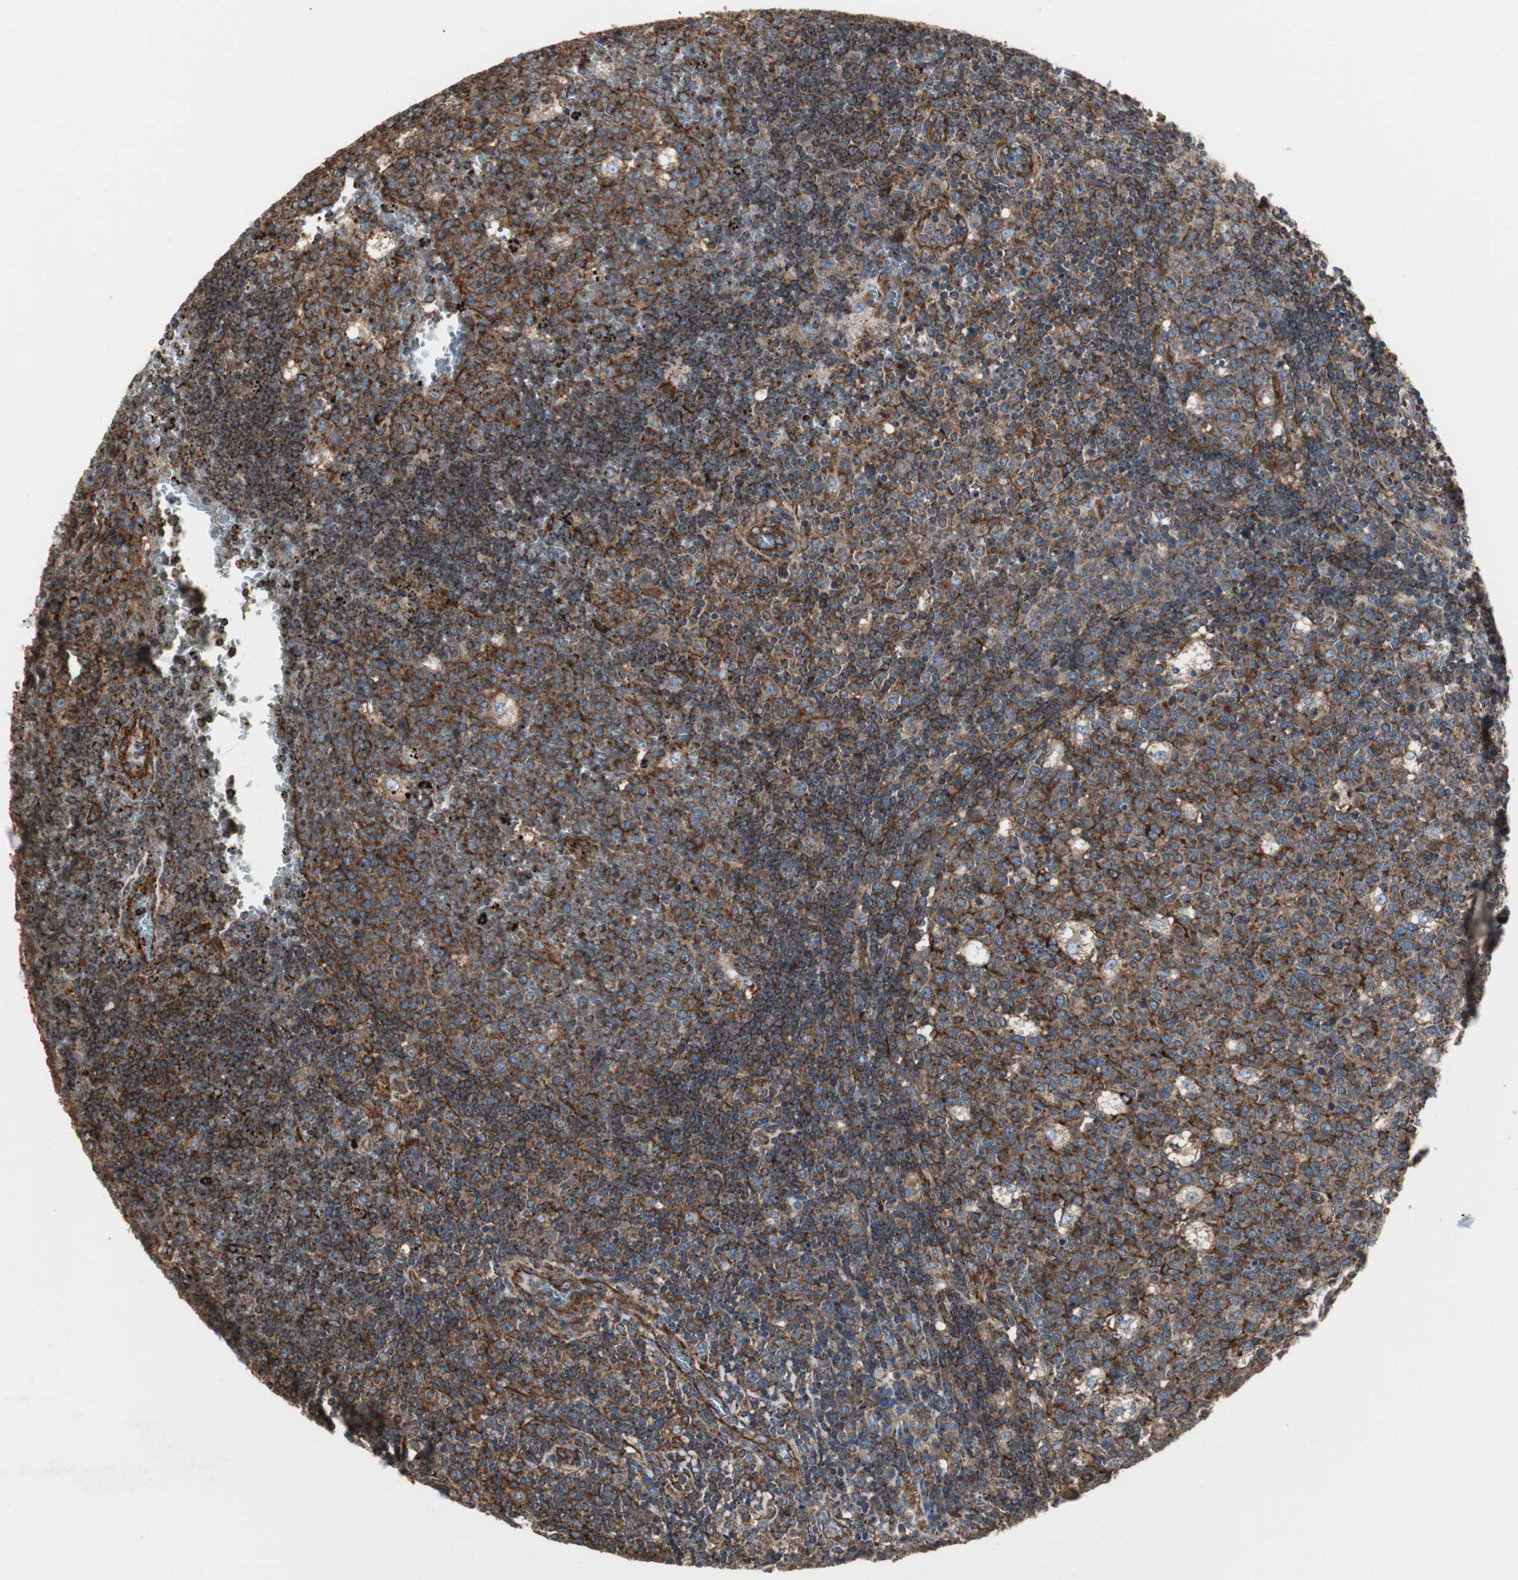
{"staining": {"intensity": "strong", "quantity": ">75%", "location": "cytoplasmic/membranous"}, "tissue": "lymph node", "cell_type": "Germinal center cells", "image_type": "normal", "snomed": [{"axis": "morphology", "description": "Normal tissue, NOS"}, {"axis": "topography", "description": "Lymph node"}, {"axis": "topography", "description": "Salivary gland"}], "caption": "Brown immunohistochemical staining in normal lymph node demonstrates strong cytoplasmic/membranous expression in approximately >75% of germinal center cells. The staining was performed using DAB to visualize the protein expression in brown, while the nuclei were stained in blue with hematoxylin (Magnification: 20x).", "gene": "H6PD", "patient": {"sex": "male", "age": 8}}